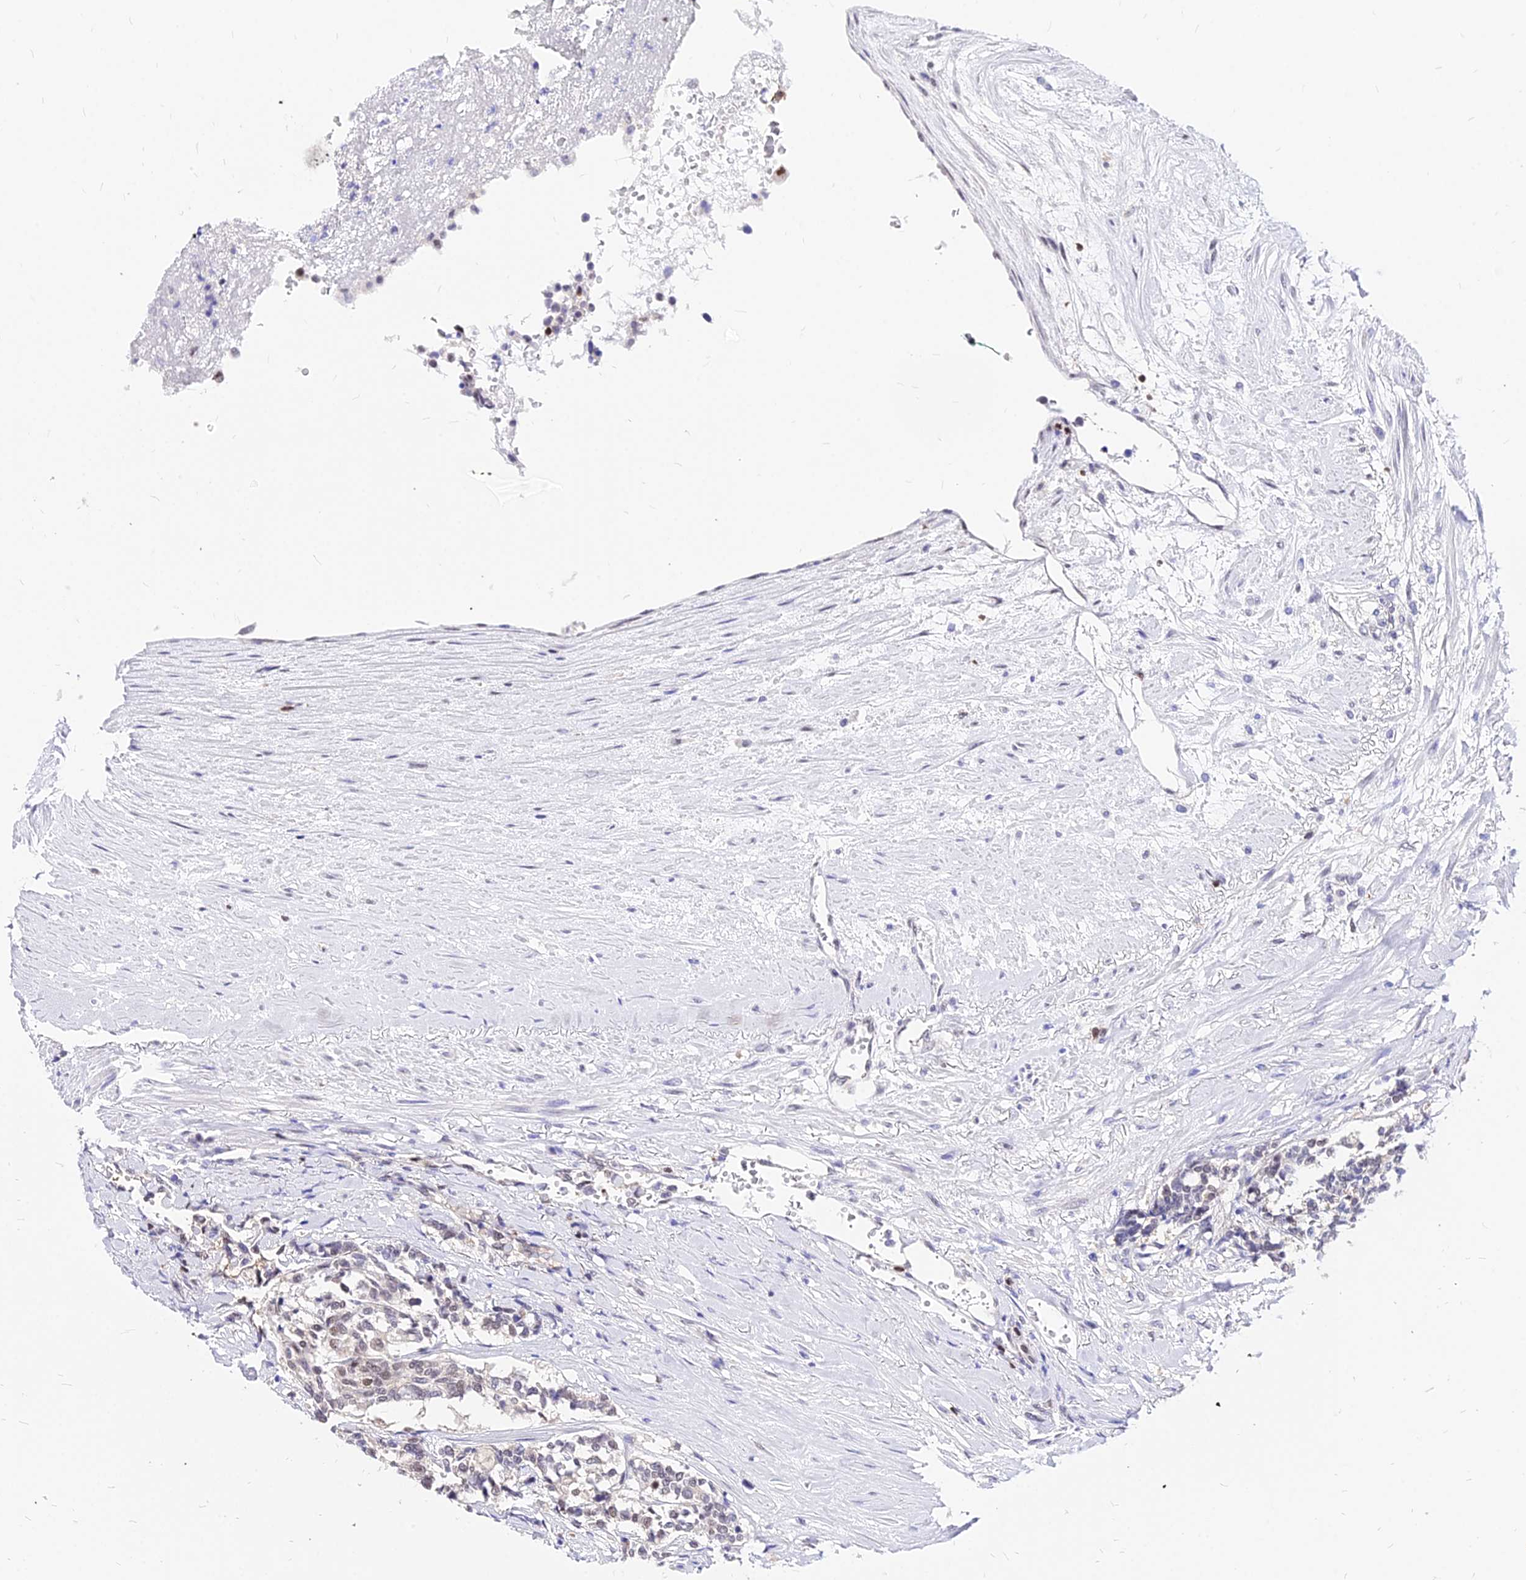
{"staining": {"intensity": "moderate", "quantity": "<25%", "location": "nuclear"}, "tissue": "carcinoid", "cell_type": "Tumor cells", "image_type": "cancer", "snomed": [{"axis": "morphology", "description": "Carcinoid, malignant, NOS"}, {"axis": "topography", "description": "Pancreas"}], "caption": "Immunohistochemical staining of human carcinoid (malignant) shows moderate nuclear protein expression in approximately <25% of tumor cells.", "gene": "PAXX", "patient": {"sex": "female", "age": 54}}